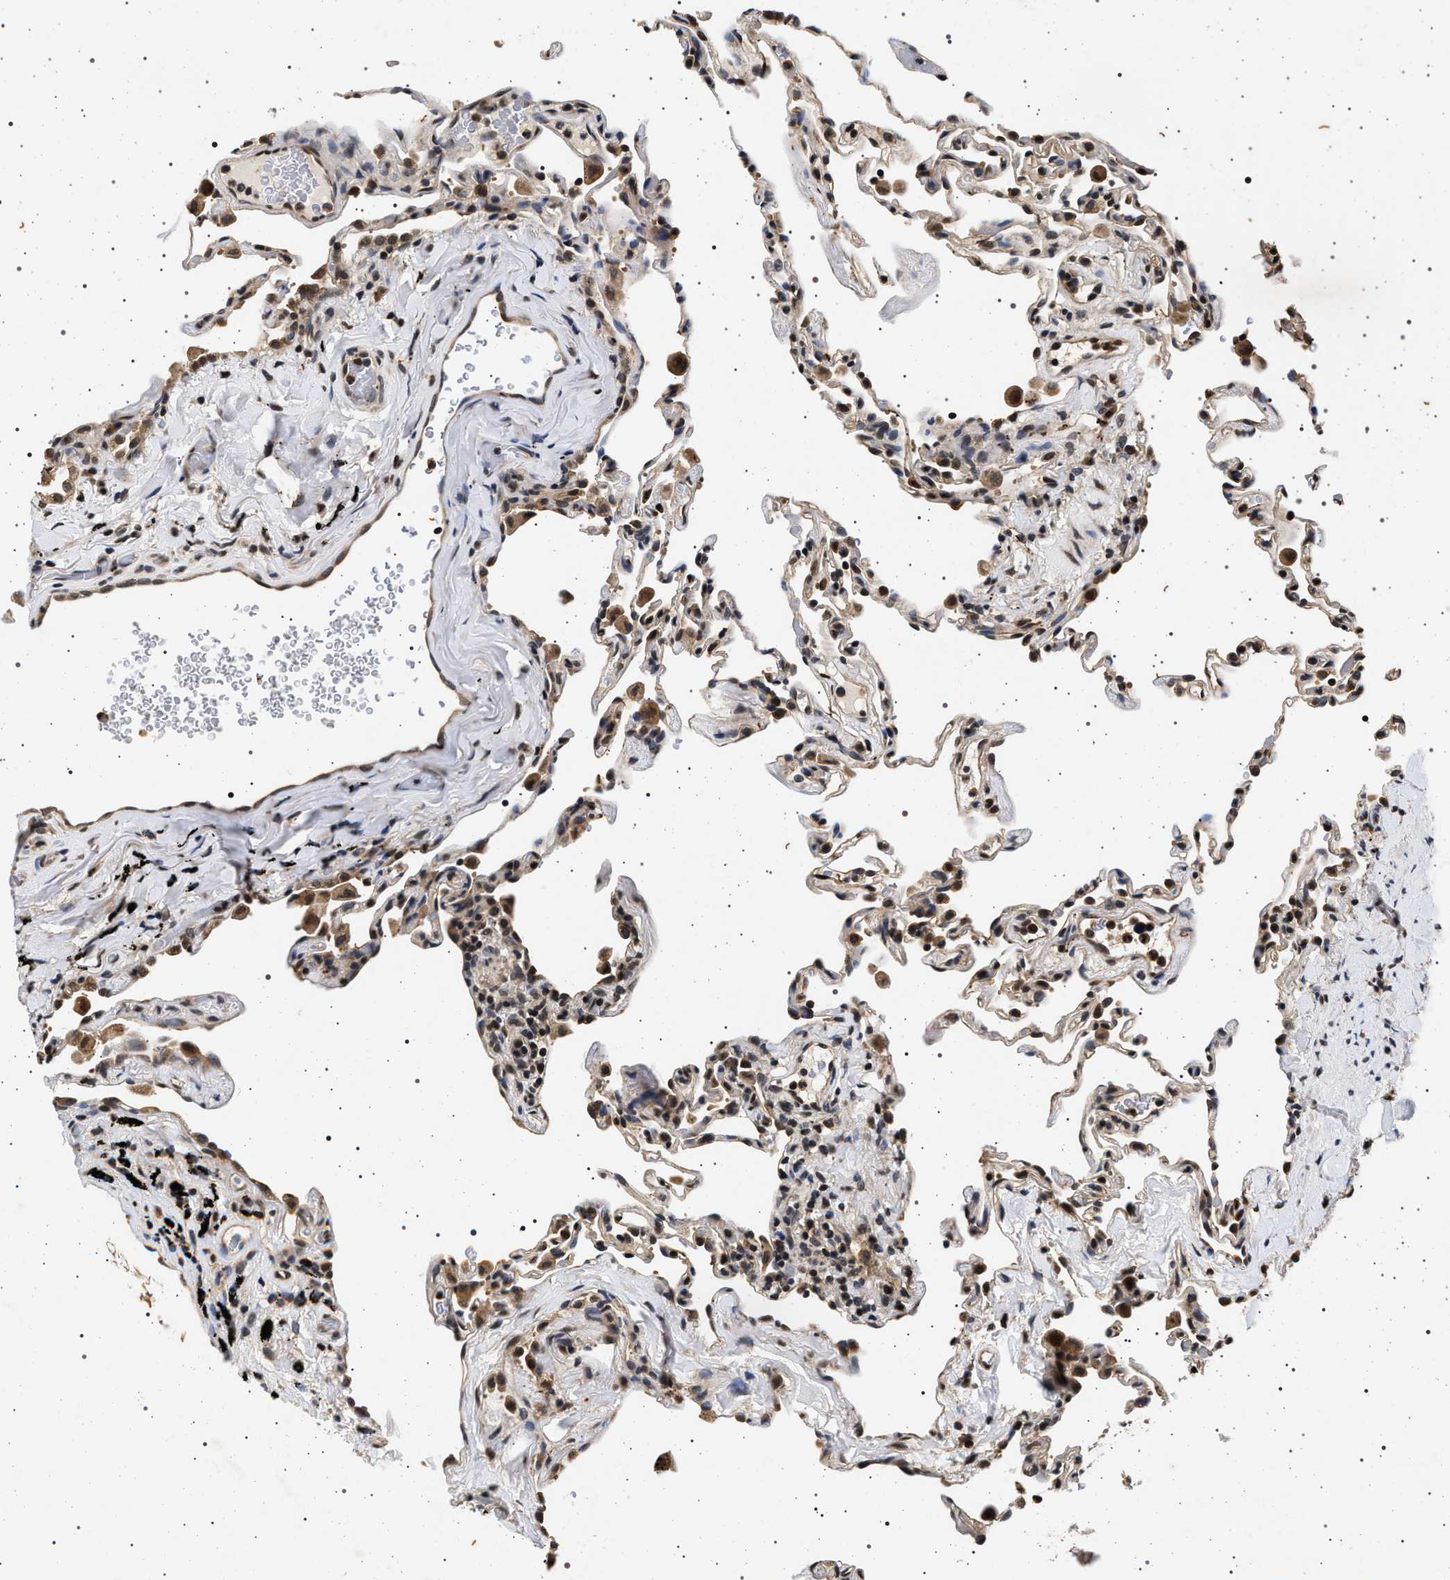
{"staining": {"intensity": "moderate", "quantity": ">75%", "location": "cytoplasmic/membranous,nuclear"}, "tissue": "lung", "cell_type": "Alveolar cells", "image_type": "normal", "snomed": [{"axis": "morphology", "description": "Normal tissue, NOS"}, {"axis": "topography", "description": "Lung"}], "caption": "Lung stained with DAB immunohistochemistry (IHC) displays medium levels of moderate cytoplasmic/membranous,nuclear staining in about >75% of alveolar cells.", "gene": "CDKN1B", "patient": {"sex": "male", "age": 59}}